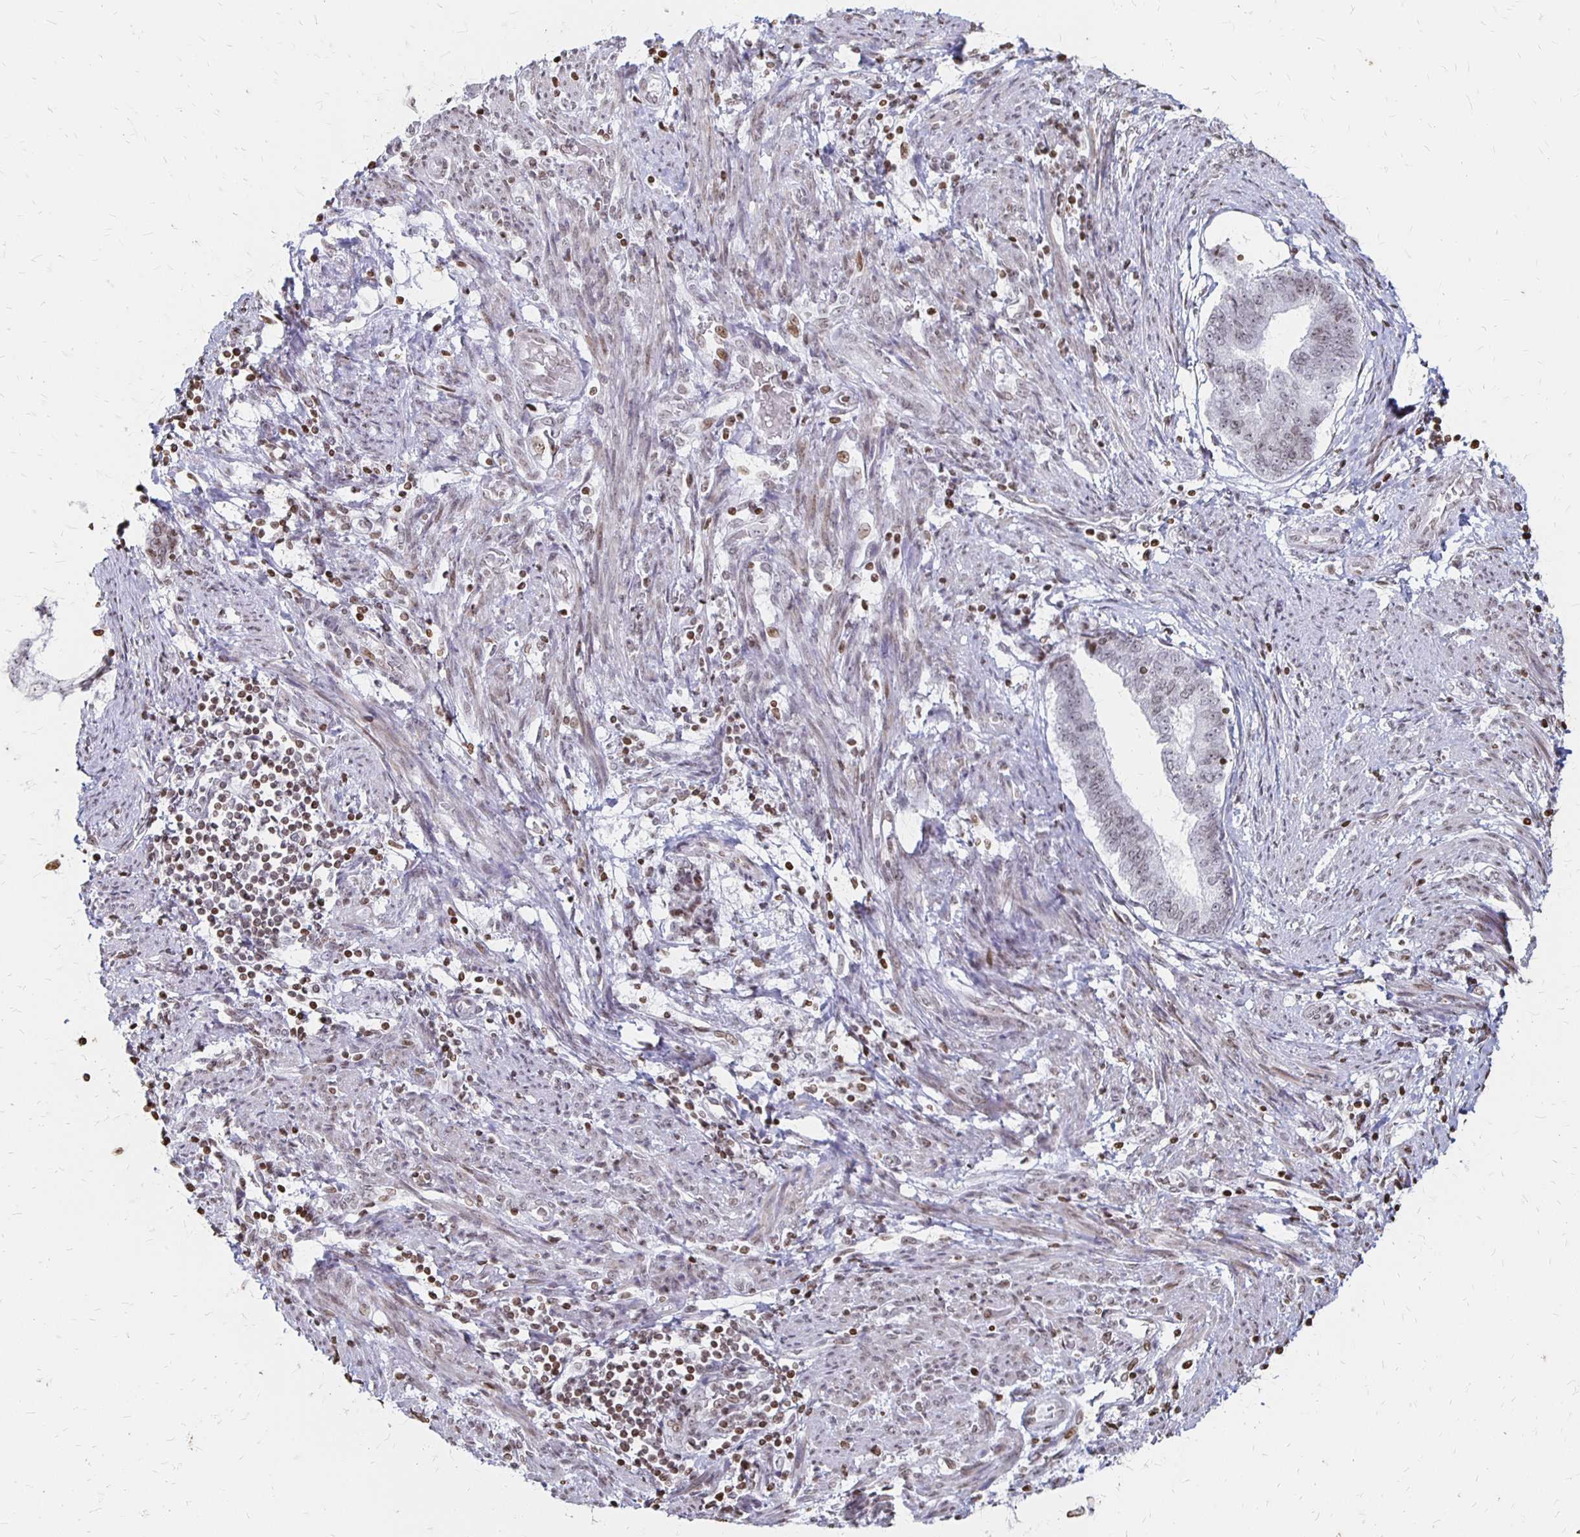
{"staining": {"intensity": "weak", "quantity": "<25%", "location": "nuclear"}, "tissue": "endometrial cancer", "cell_type": "Tumor cells", "image_type": "cancer", "snomed": [{"axis": "morphology", "description": "Adenocarcinoma, NOS"}, {"axis": "topography", "description": "Endometrium"}], "caption": "Immunohistochemistry histopathology image of neoplastic tissue: human endometrial adenocarcinoma stained with DAB (3,3'-diaminobenzidine) demonstrates no significant protein positivity in tumor cells.", "gene": "ZNF280C", "patient": {"sex": "female", "age": 65}}